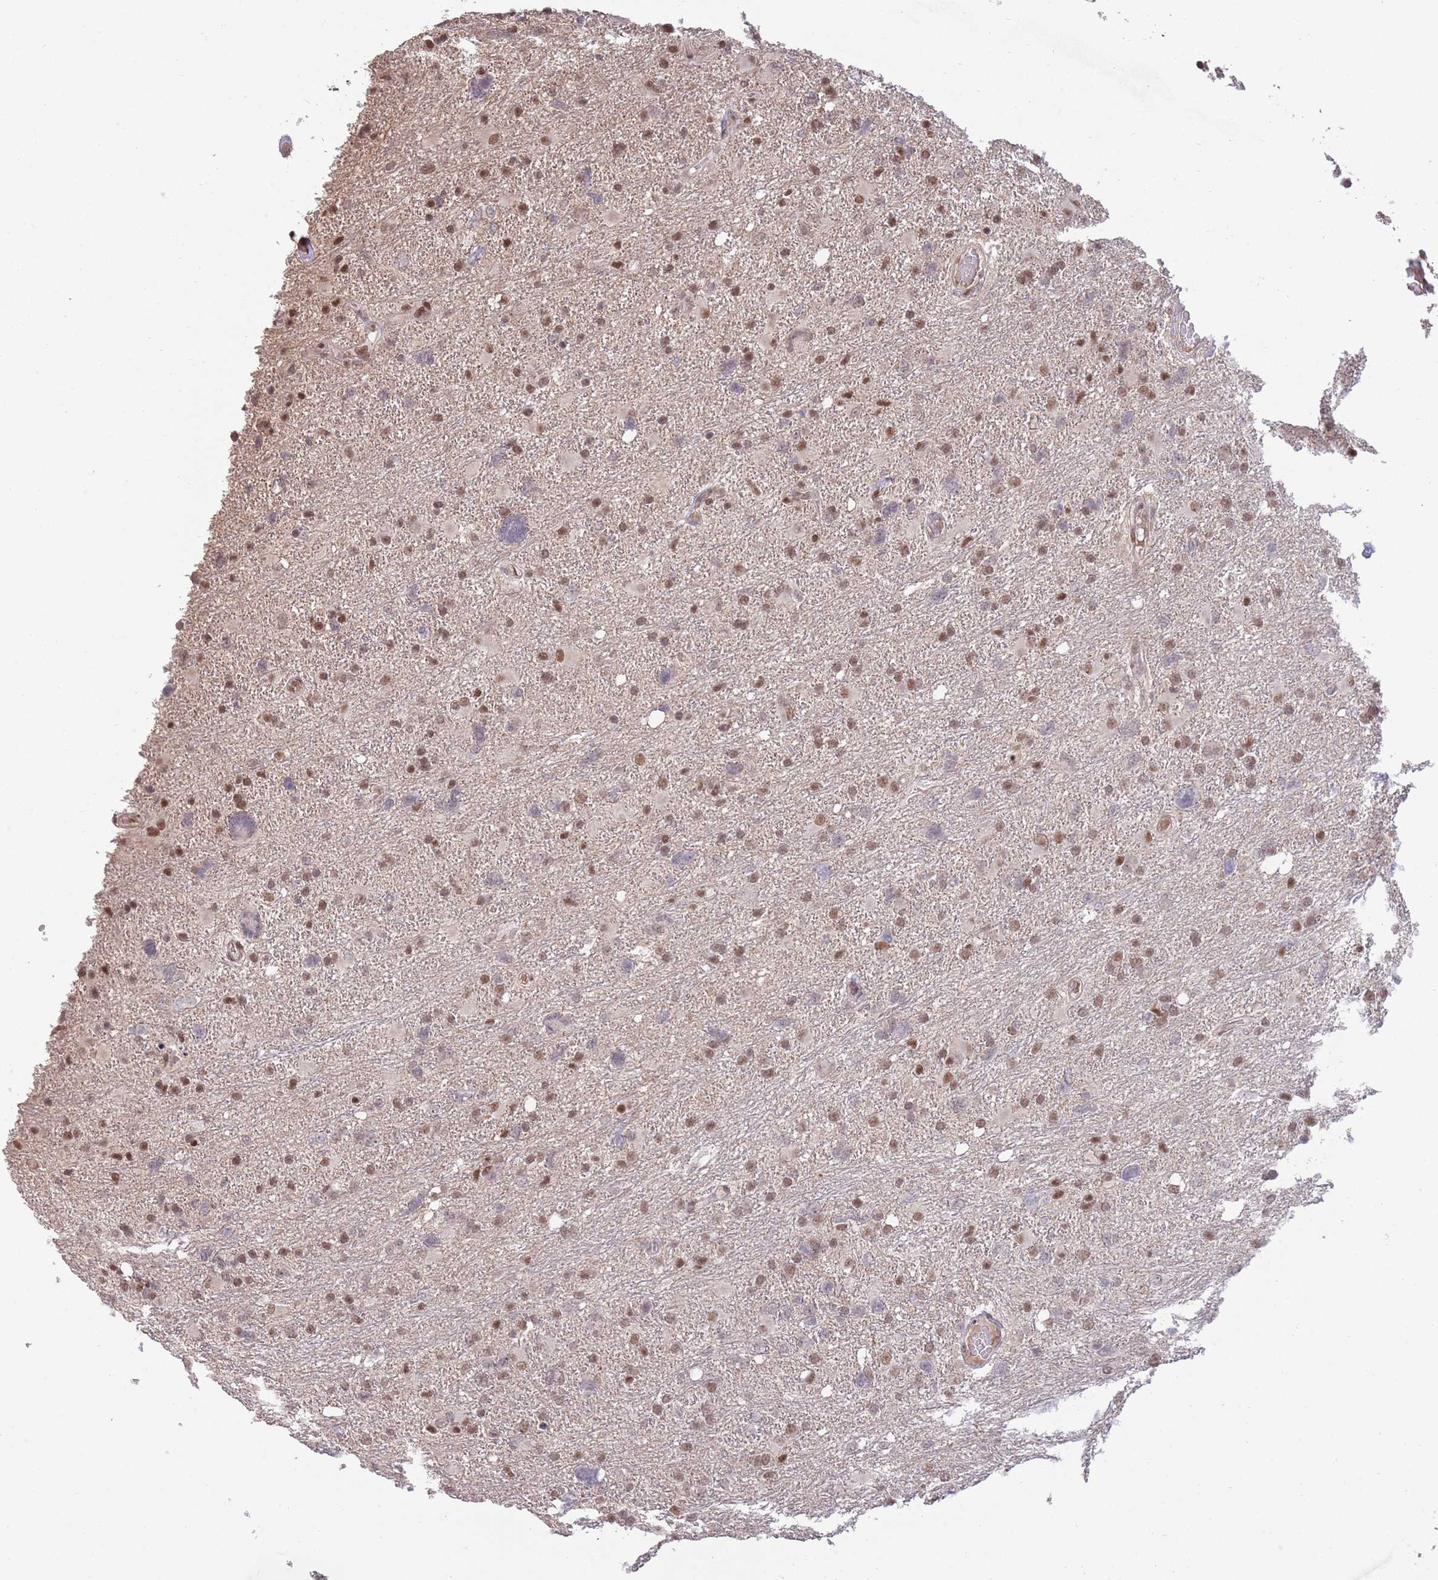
{"staining": {"intensity": "moderate", "quantity": ">75%", "location": "nuclear"}, "tissue": "glioma", "cell_type": "Tumor cells", "image_type": "cancer", "snomed": [{"axis": "morphology", "description": "Glioma, malignant, High grade"}, {"axis": "topography", "description": "Brain"}], "caption": "Moderate nuclear protein expression is appreciated in about >75% of tumor cells in glioma. Using DAB (brown) and hematoxylin (blue) stains, captured at high magnification using brightfield microscopy.", "gene": "ZBTB7A", "patient": {"sex": "male", "age": 61}}